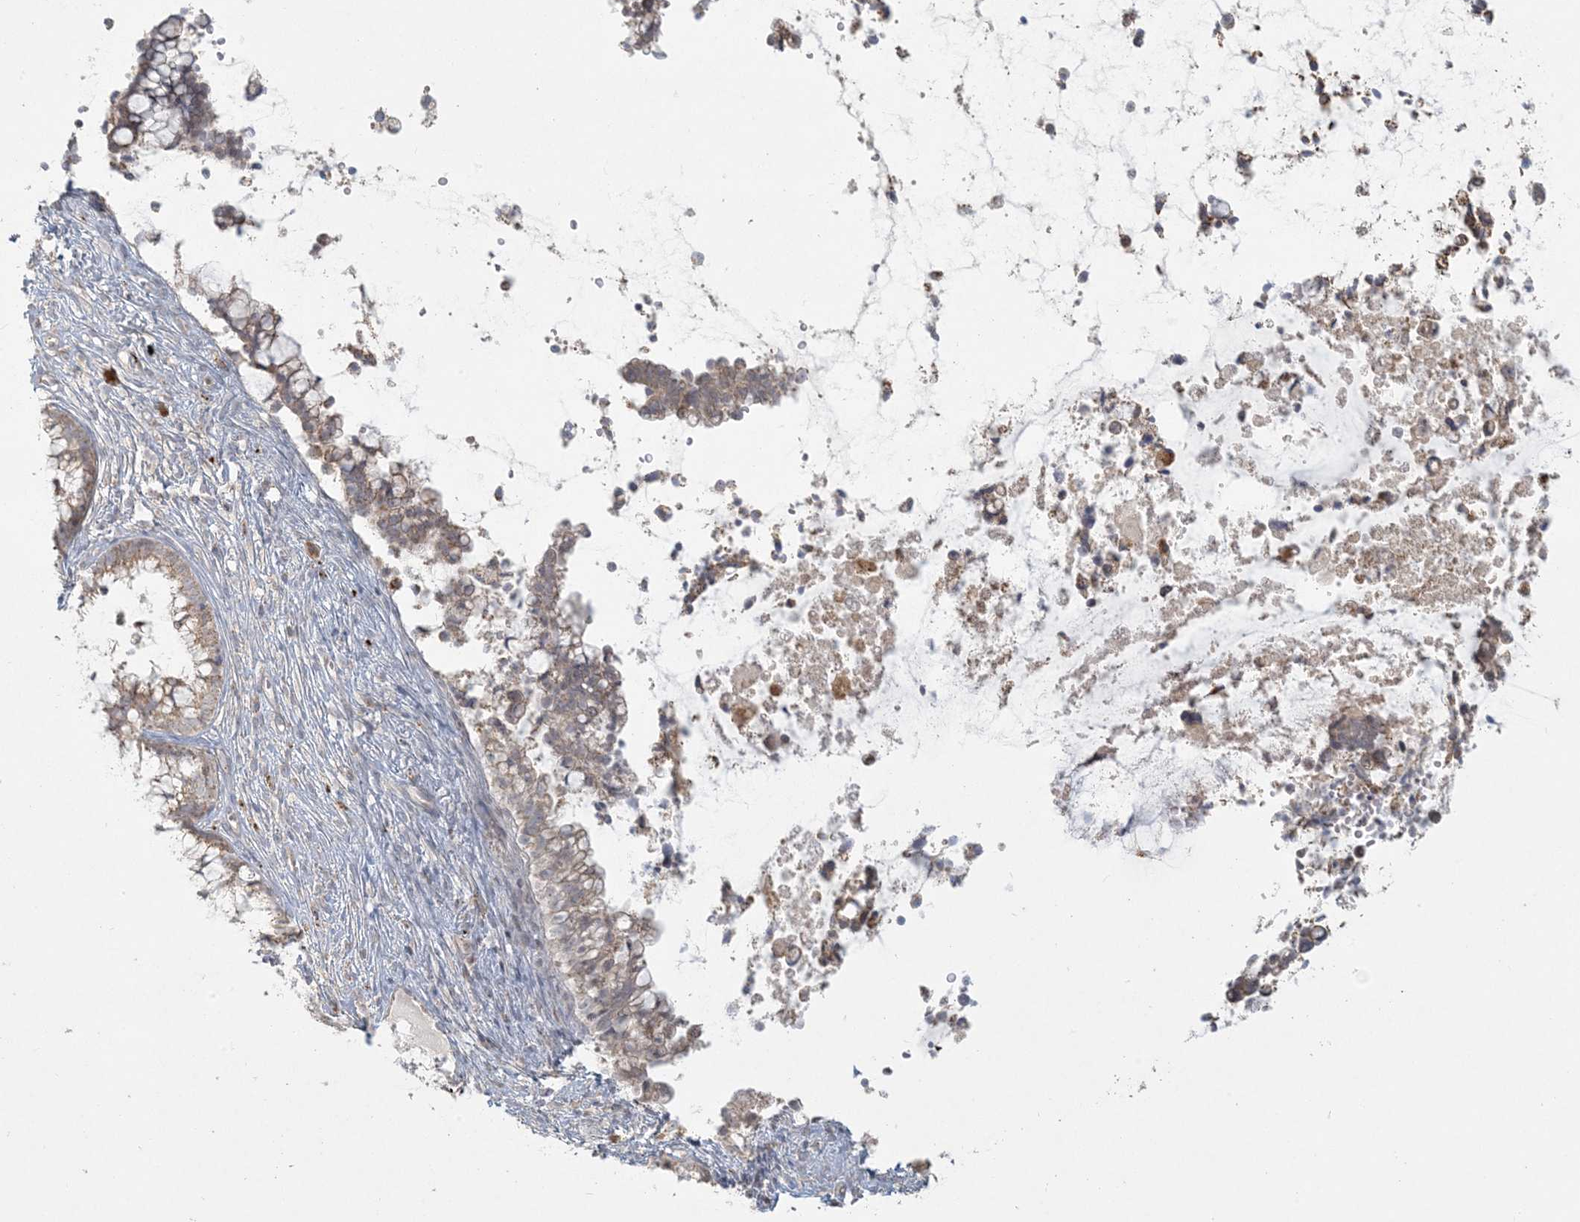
{"staining": {"intensity": "moderate", "quantity": ">75%", "location": "cytoplasmic/membranous"}, "tissue": "cervical cancer", "cell_type": "Tumor cells", "image_type": "cancer", "snomed": [{"axis": "morphology", "description": "Adenocarcinoma, NOS"}, {"axis": "topography", "description": "Cervix"}], "caption": "Immunohistochemistry photomicrograph of human adenocarcinoma (cervical) stained for a protein (brown), which shows medium levels of moderate cytoplasmic/membranous expression in approximately >75% of tumor cells.", "gene": "MCAT", "patient": {"sex": "female", "age": 44}}